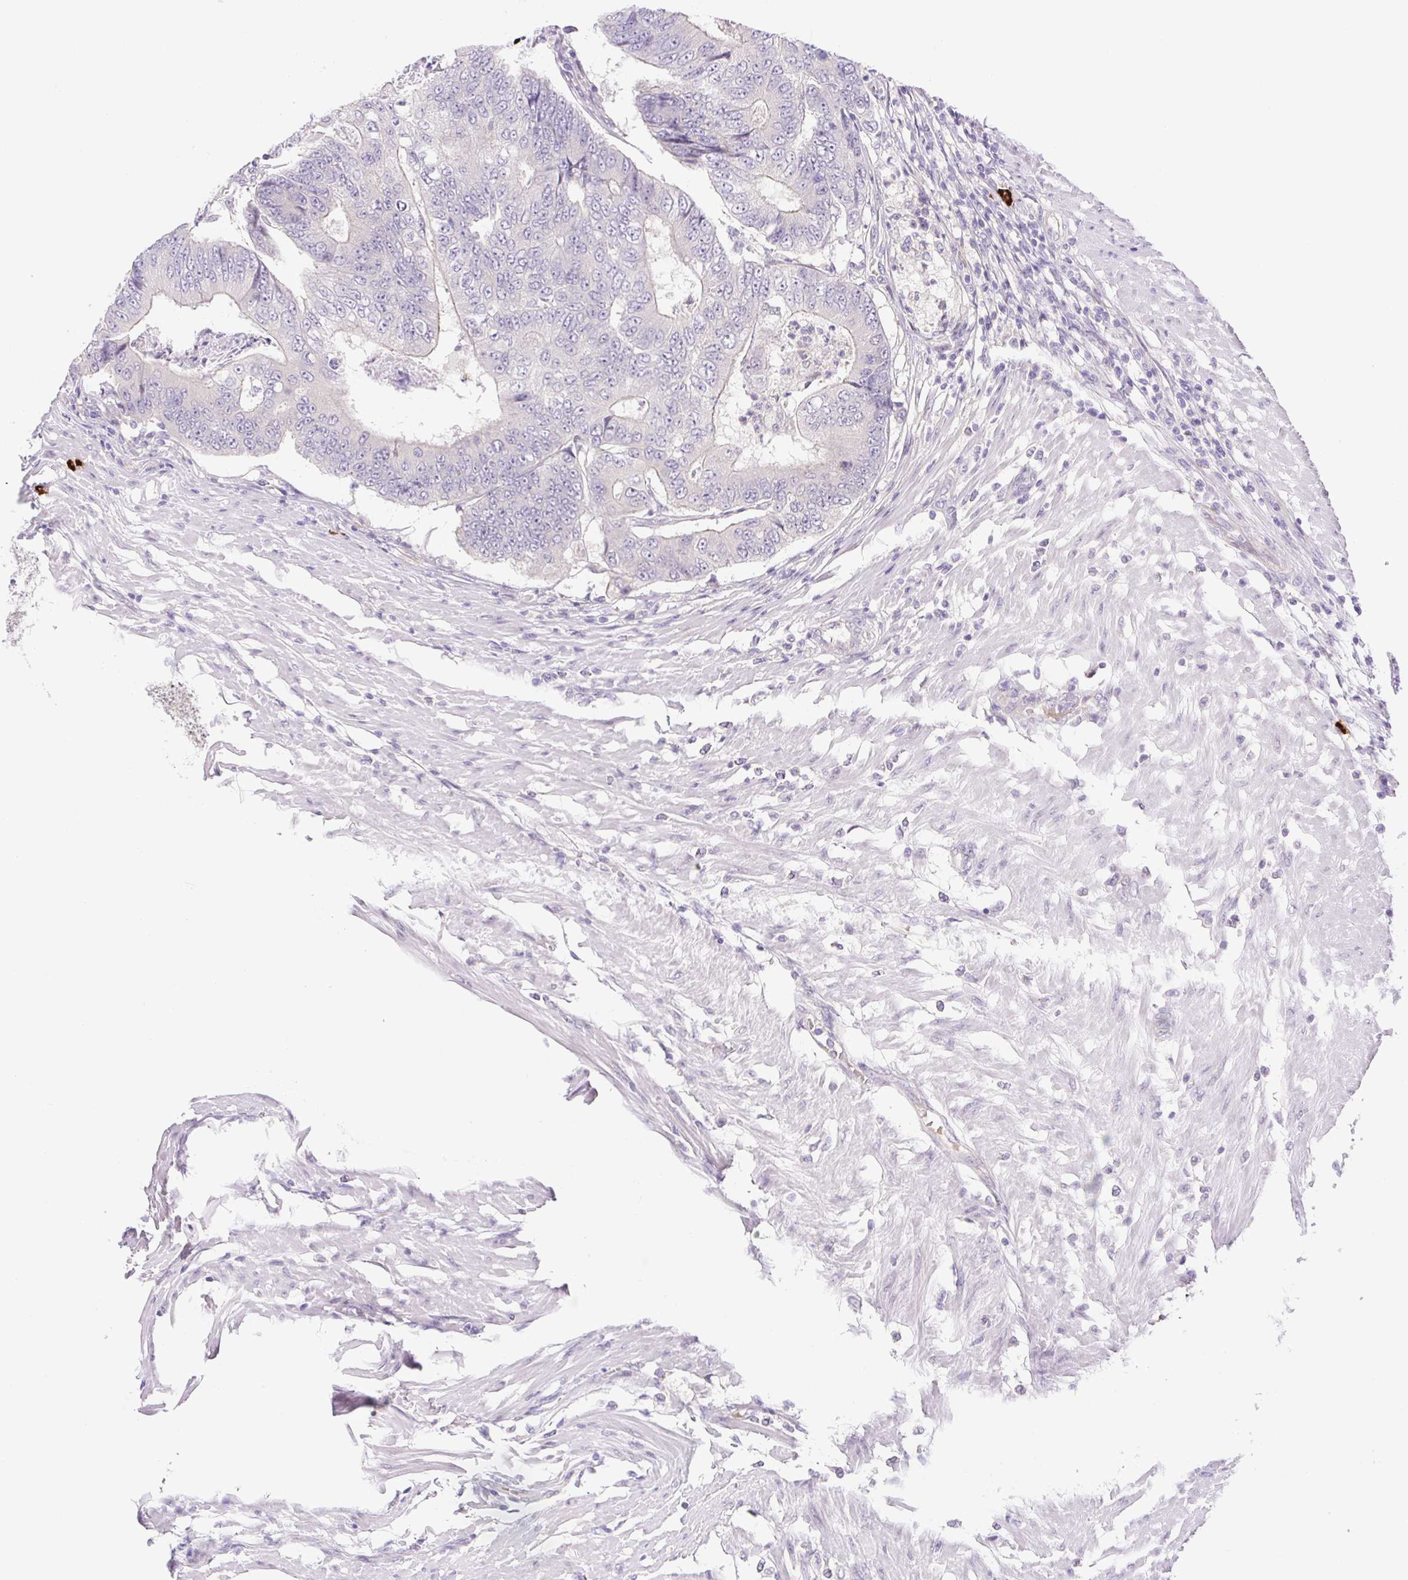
{"staining": {"intensity": "negative", "quantity": "none", "location": "none"}, "tissue": "colorectal cancer", "cell_type": "Tumor cells", "image_type": "cancer", "snomed": [{"axis": "morphology", "description": "Adenocarcinoma, NOS"}, {"axis": "topography", "description": "Colon"}], "caption": "High magnification brightfield microscopy of colorectal cancer (adenocarcinoma) stained with DAB (brown) and counterstained with hematoxylin (blue): tumor cells show no significant positivity. (Immunohistochemistry (ihc), brightfield microscopy, high magnification).", "gene": "FAM177B", "patient": {"sex": "female", "age": 48}}